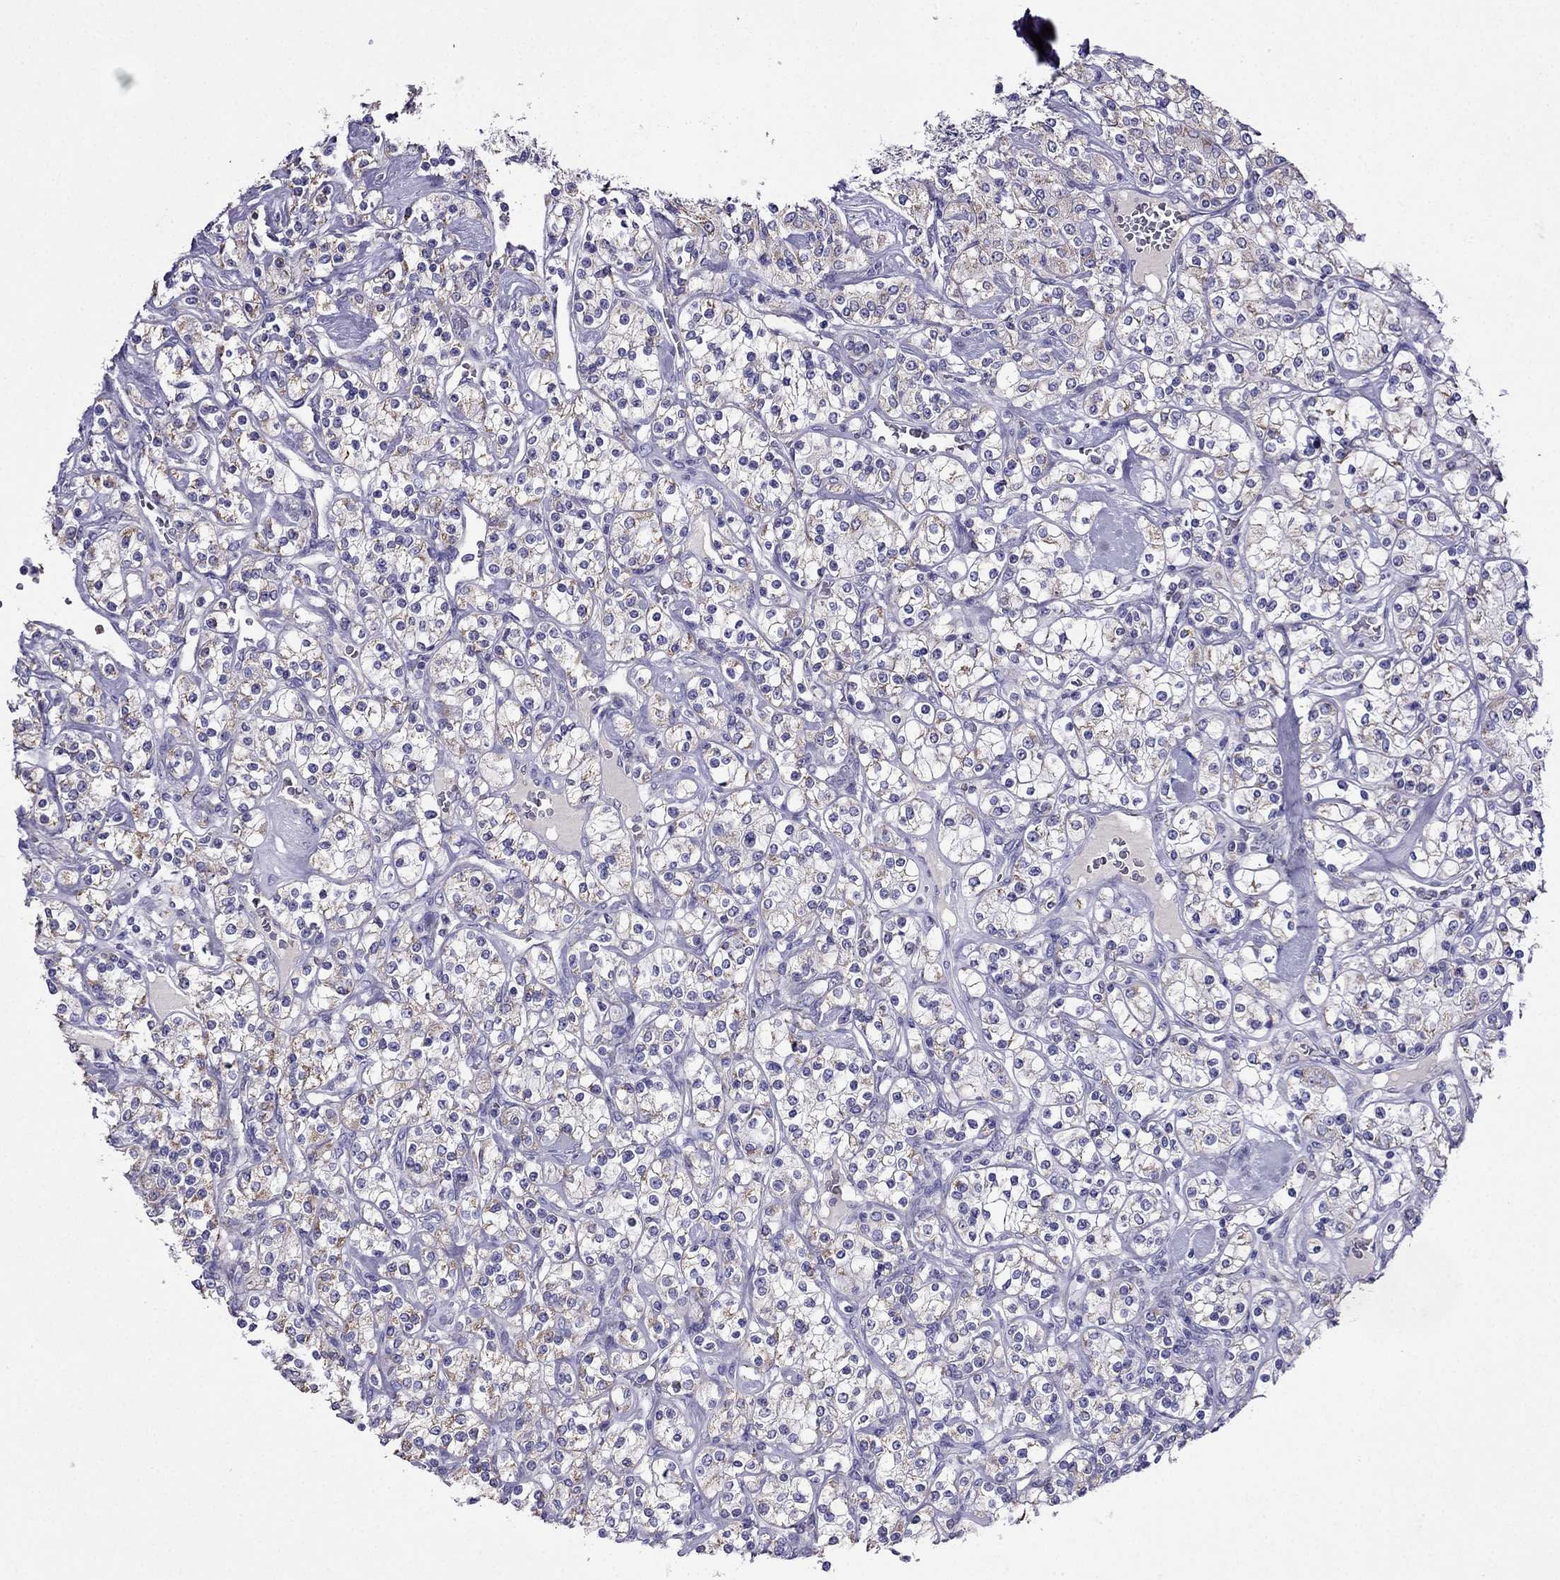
{"staining": {"intensity": "weak", "quantity": ">75%", "location": "cytoplasmic/membranous"}, "tissue": "renal cancer", "cell_type": "Tumor cells", "image_type": "cancer", "snomed": [{"axis": "morphology", "description": "Adenocarcinoma, NOS"}, {"axis": "topography", "description": "Kidney"}], "caption": "Protein analysis of renal cancer tissue displays weak cytoplasmic/membranous positivity in approximately >75% of tumor cells.", "gene": "DSC1", "patient": {"sex": "male", "age": 77}}